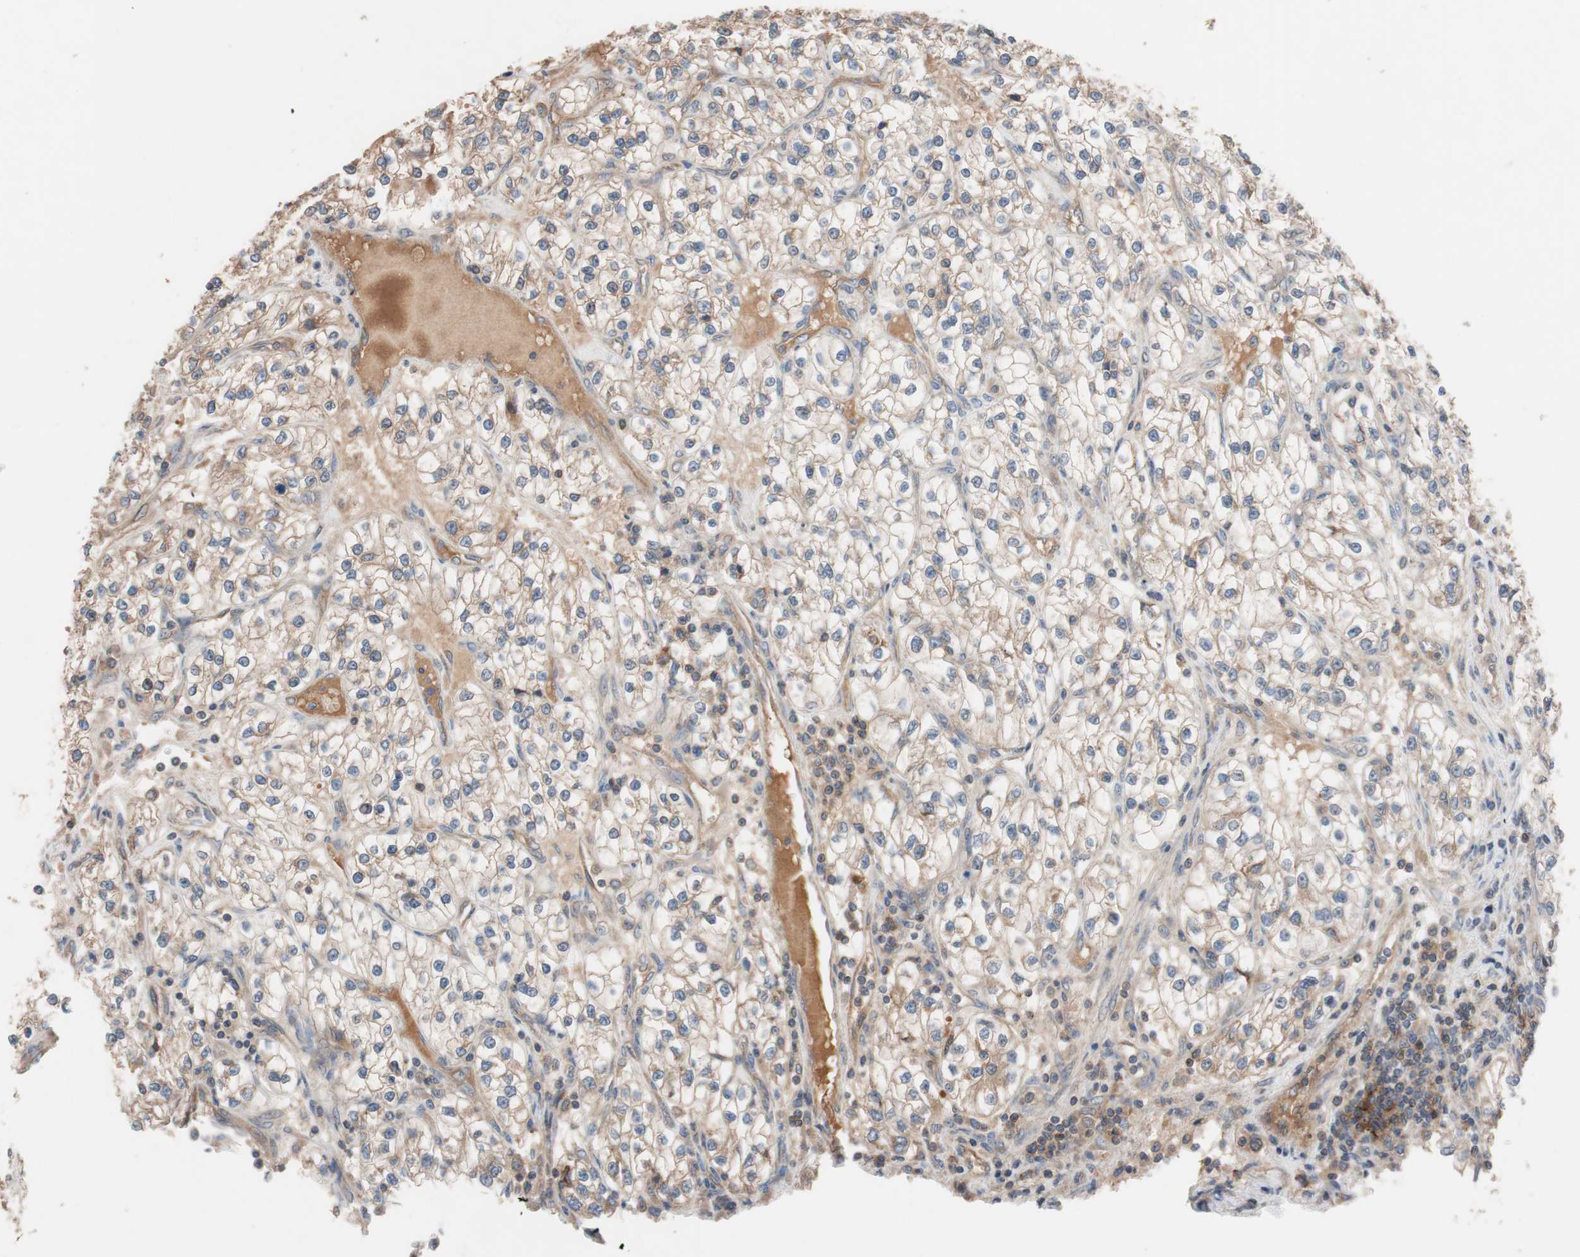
{"staining": {"intensity": "moderate", "quantity": ">75%", "location": "cytoplasmic/membranous"}, "tissue": "renal cancer", "cell_type": "Tumor cells", "image_type": "cancer", "snomed": [{"axis": "morphology", "description": "Adenocarcinoma, NOS"}, {"axis": "topography", "description": "Kidney"}], "caption": "IHC micrograph of human renal adenocarcinoma stained for a protein (brown), which displays medium levels of moderate cytoplasmic/membranous positivity in about >75% of tumor cells.", "gene": "SDC4", "patient": {"sex": "female", "age": 57}}